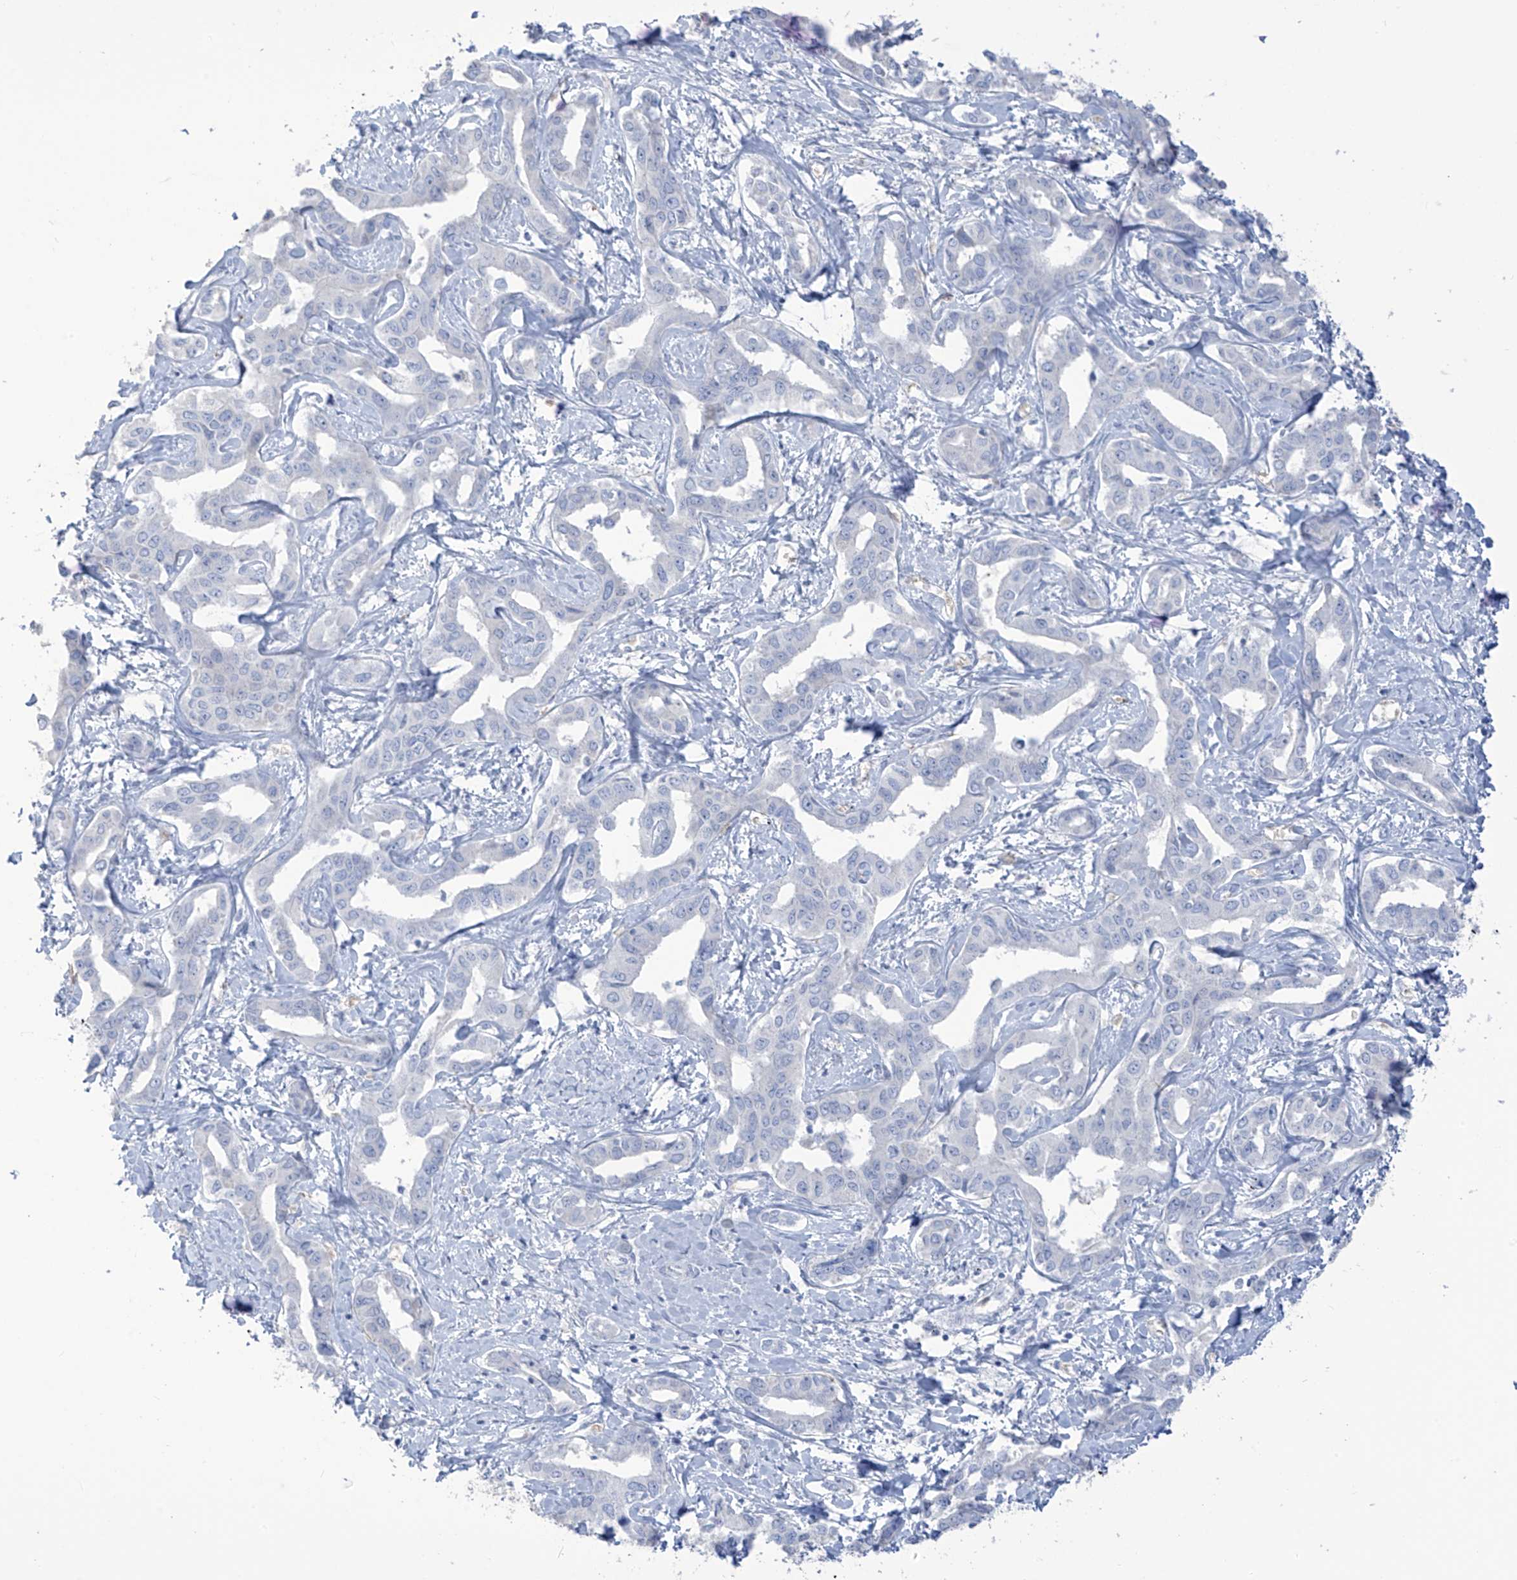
{"staining": {"intensity": "negative", "quantity": "none", "location": "none"}, "tissue": "liver cancer", "cell_type": "Tumor cells", "image_type": "cancer", "snomed": [{"axis": "morphology", "description": "Cholangiocarcinoma"}, {"axis": "topography", "description": "Liver"}], "caption": "A high-resolution image shows immunohistochemistry staining of liver cholangiocarcinoma, which reveals no significant expression in tumor cells.", "gene": "ASPRV1", "patient": {"sex": "male", "age": 59}}